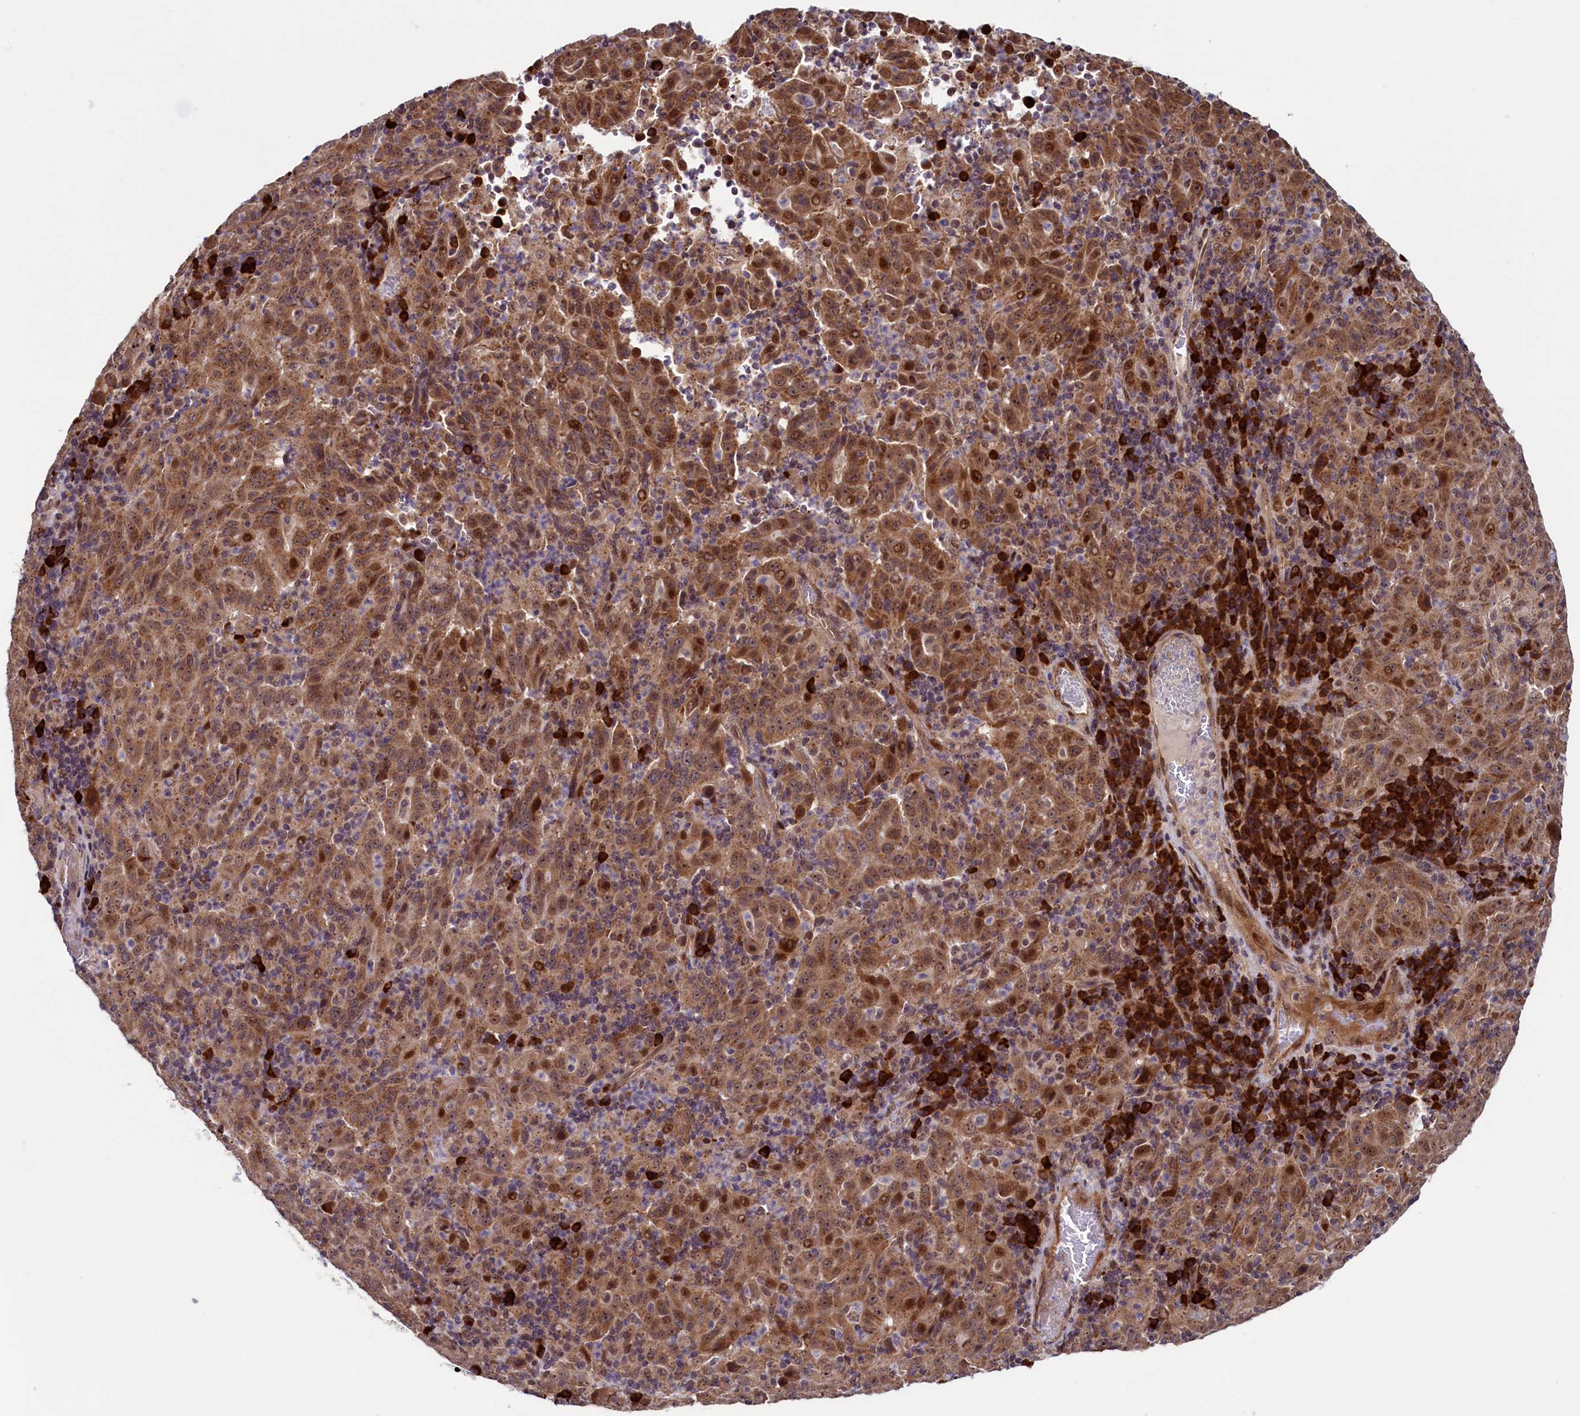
{"staining": {"intensity": "moderate", "quantity": ">75%", "location": "cytoplasmic/membranous,nuclear"}, "tissue": "pancreatic cancer", "cell_type": "Tumor cells", "image_type": "cancer", "snomed": [{"axis": "morphology", "description": "Adenocarcinoma, NOS"}, {"axis": "topography", "description": "Pancreas"}], "caption": "Immunohistochemical staining of human pancreatic adenocarcinoma displays moderate cytoplasmic/membranous and nuclear protein positivity in about >75% of tumor cells. (Brightfield microscopy of DAB IHC at high magnification).", "gene": "RBFA", "patient": {"sex": "male", "age": 63}}